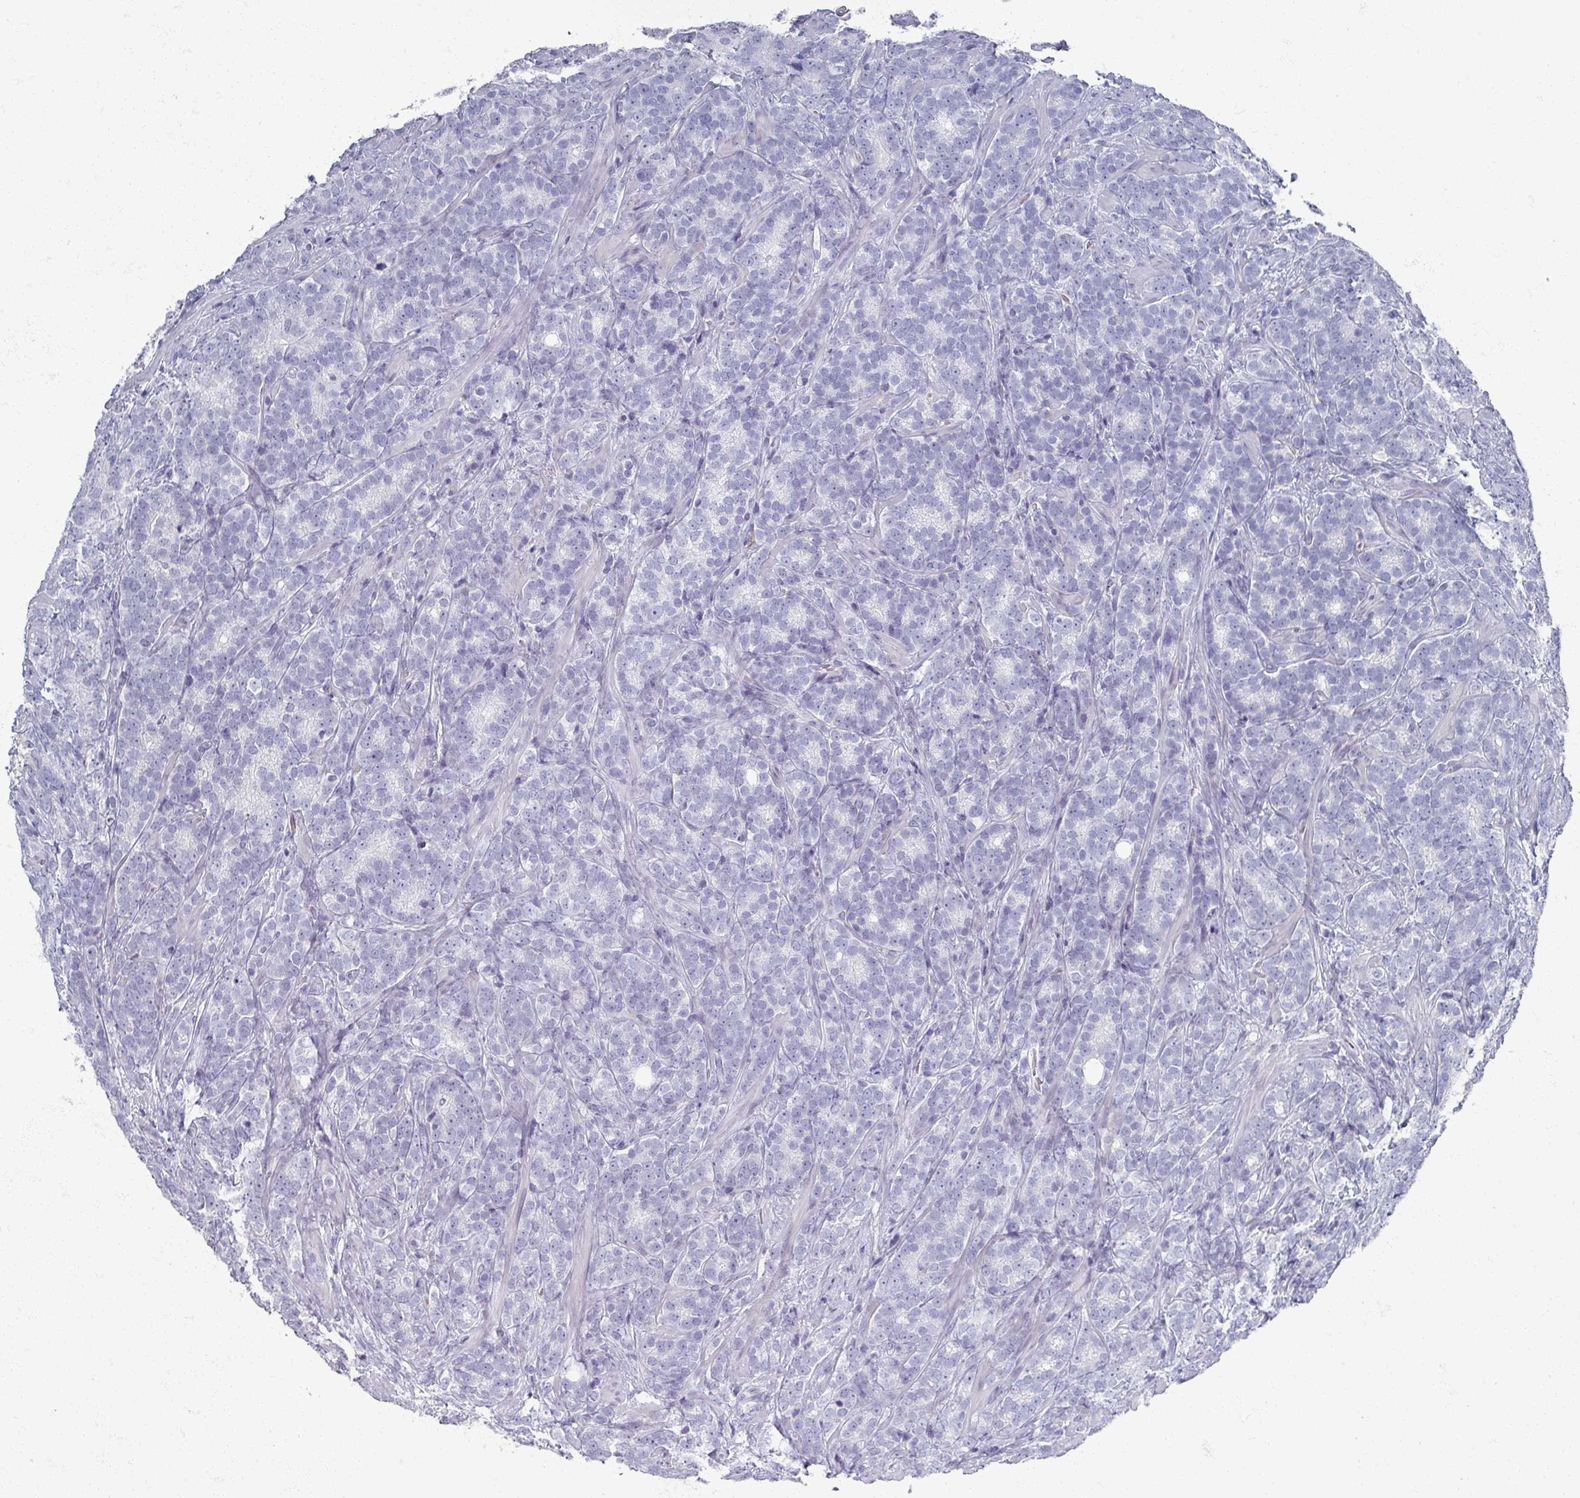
{"staining": {"intensity": "negative", "quantity": "none", "location": "none"}, "tissue": "prostate cancer", "cell_type": "Tumor cells", "image_type": "cancer", "snomed": [{"axis": "morphology", "description": "Adenocarcinoma, High grade"}, {"axis": "topography", "description": "Prostate"}], "caption": "Tumor cells are negative for brown protein staining in prostate cancer (high-grade adenocarcinoma).", "gene": "OMG", "patient": {"sex": "male", "age": 64}}